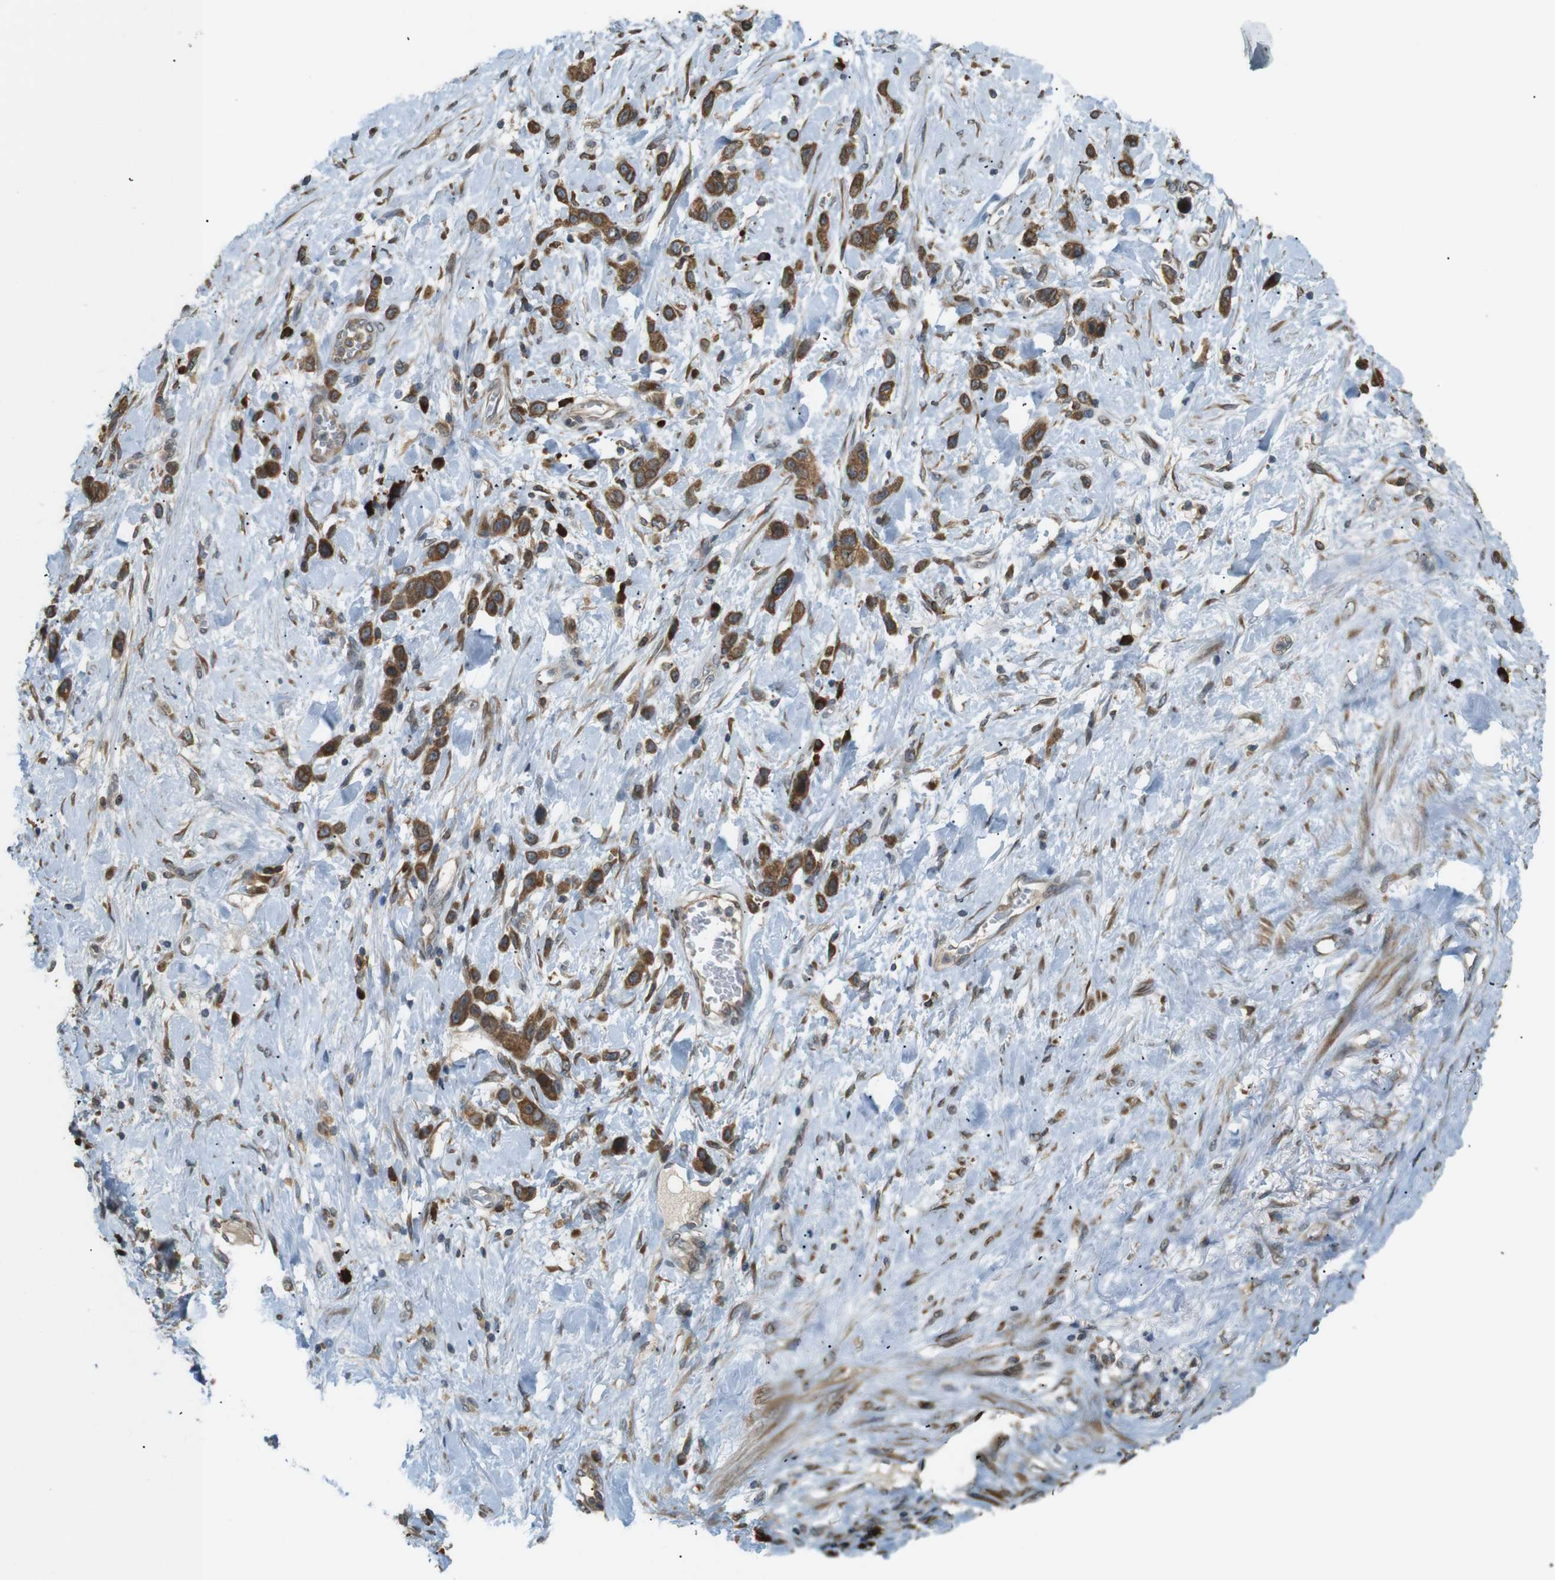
{"staining": {"intensity": "moderate", "quantity": ">75%", "location": "cytoplasmic/membranous"}, "tissue": "stomach cancer", "cell_type": "Tumor cells", "image_type": "cancer", "snomed": [{"axis": "morphology", "description": "Adenocarcinoma, NOS"}, {"axis": "morphology", "description": "Adenocarcinoma, High grade"}, {"axis": "topography", "description": "Stomach, upper"}, {"axis": "topography", "description": "Stomach, lower"}], "caption": "Human adenocarcinoma (high-grade) (stomach) stained with a protein marker demonstrates moderate staining in tumor cells.", "gene": "TMED4", "patient": {"sex": "female", "age": 65}}